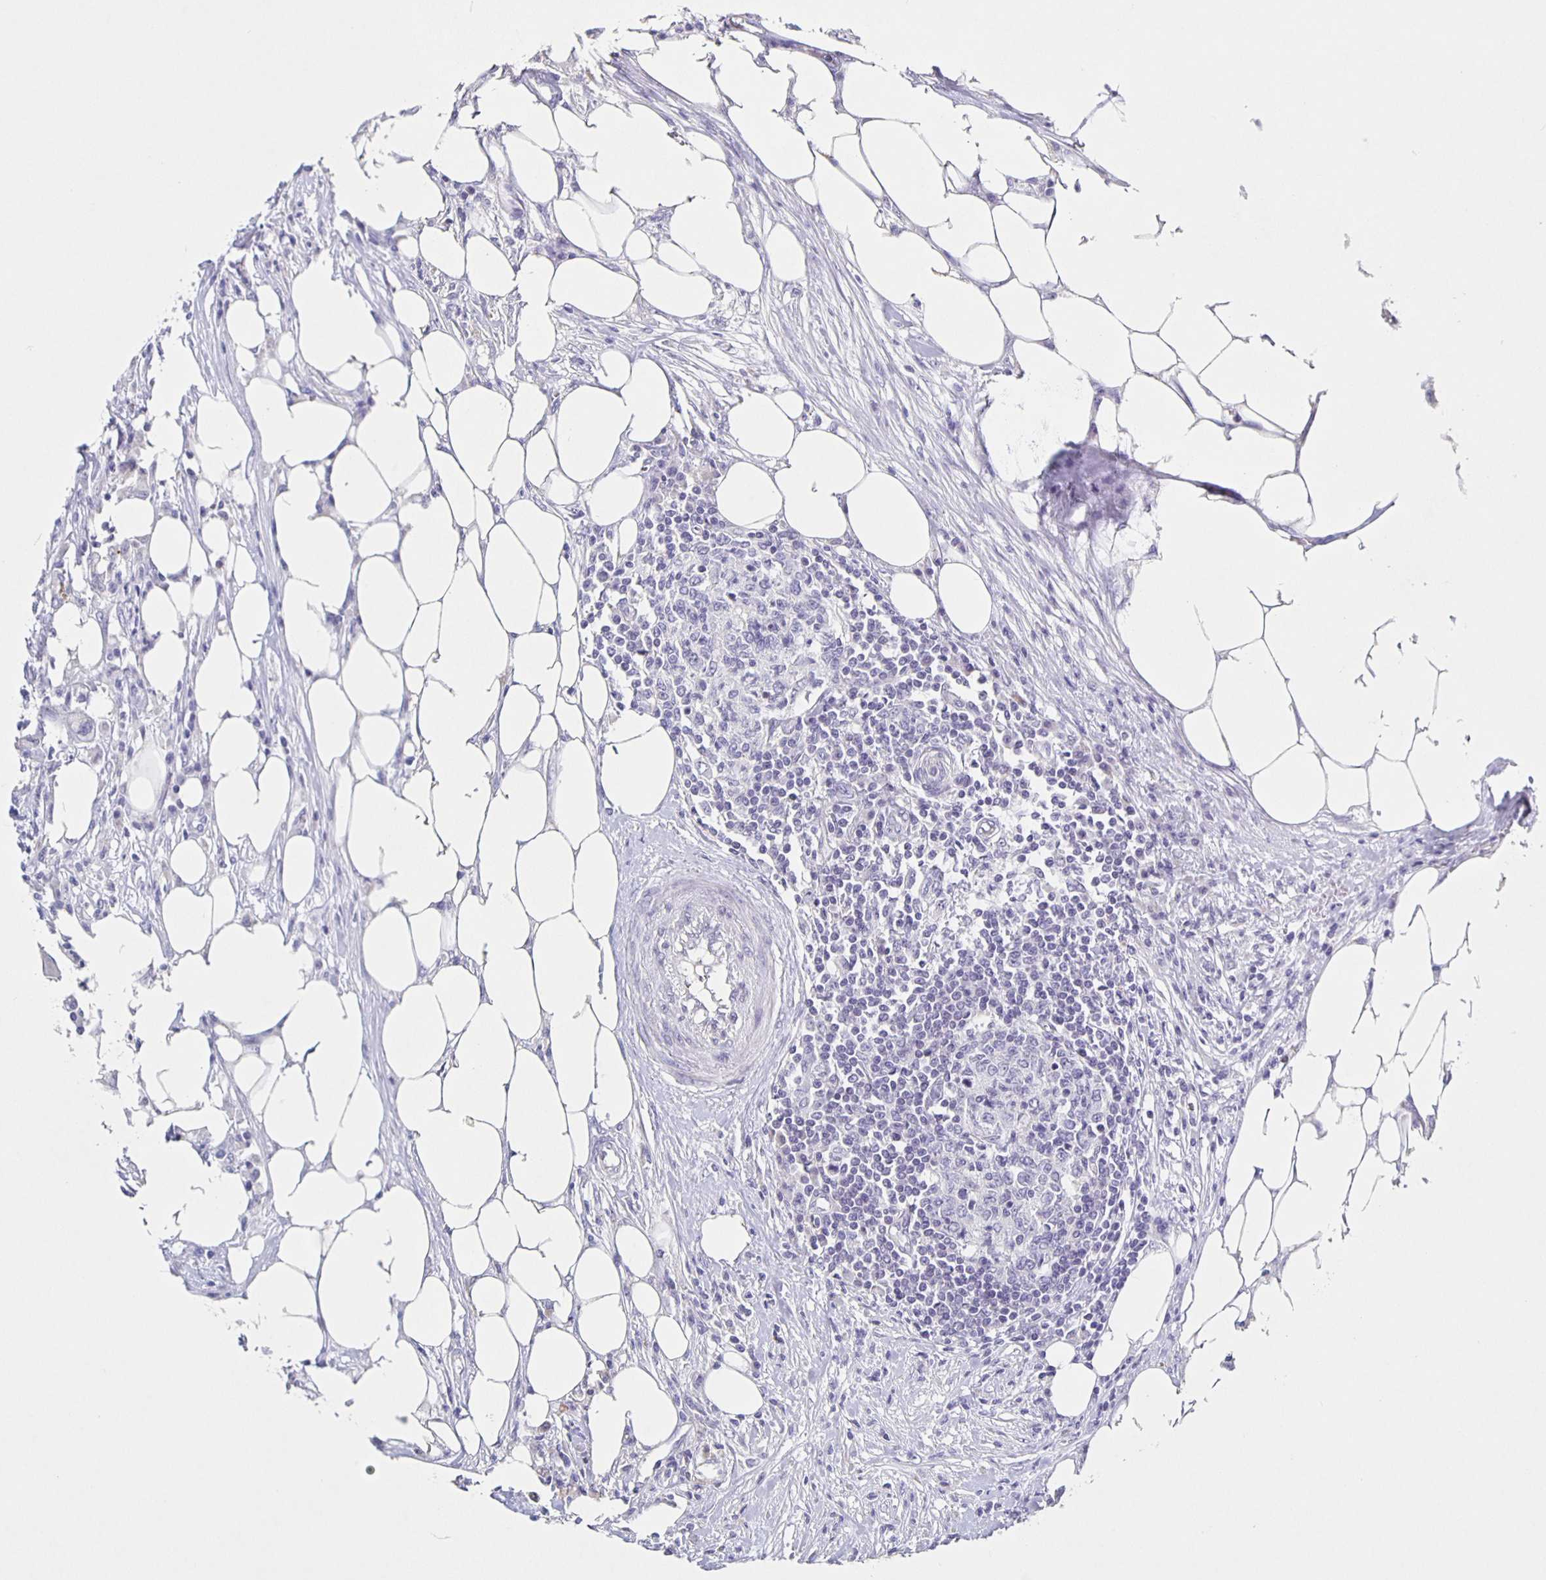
{"staining": {"intensity": "negative", "quantity": "none", "location": "none"}, "tissue": "colorectal cancer", "cell_type": "Tumor cells", "image_type": "cancer", "snomed": [{"axis": "morphology", "description": "Adenocarcinoma, NOS"}, {"axis": "topography", "description": "Colon"}], "caption": "Tumor cells are negative for protein expression in human colorectal cancer (adenocarcinoma).", "gene": "CARNS1", "patient": {"sex": "male", "age": 71}}